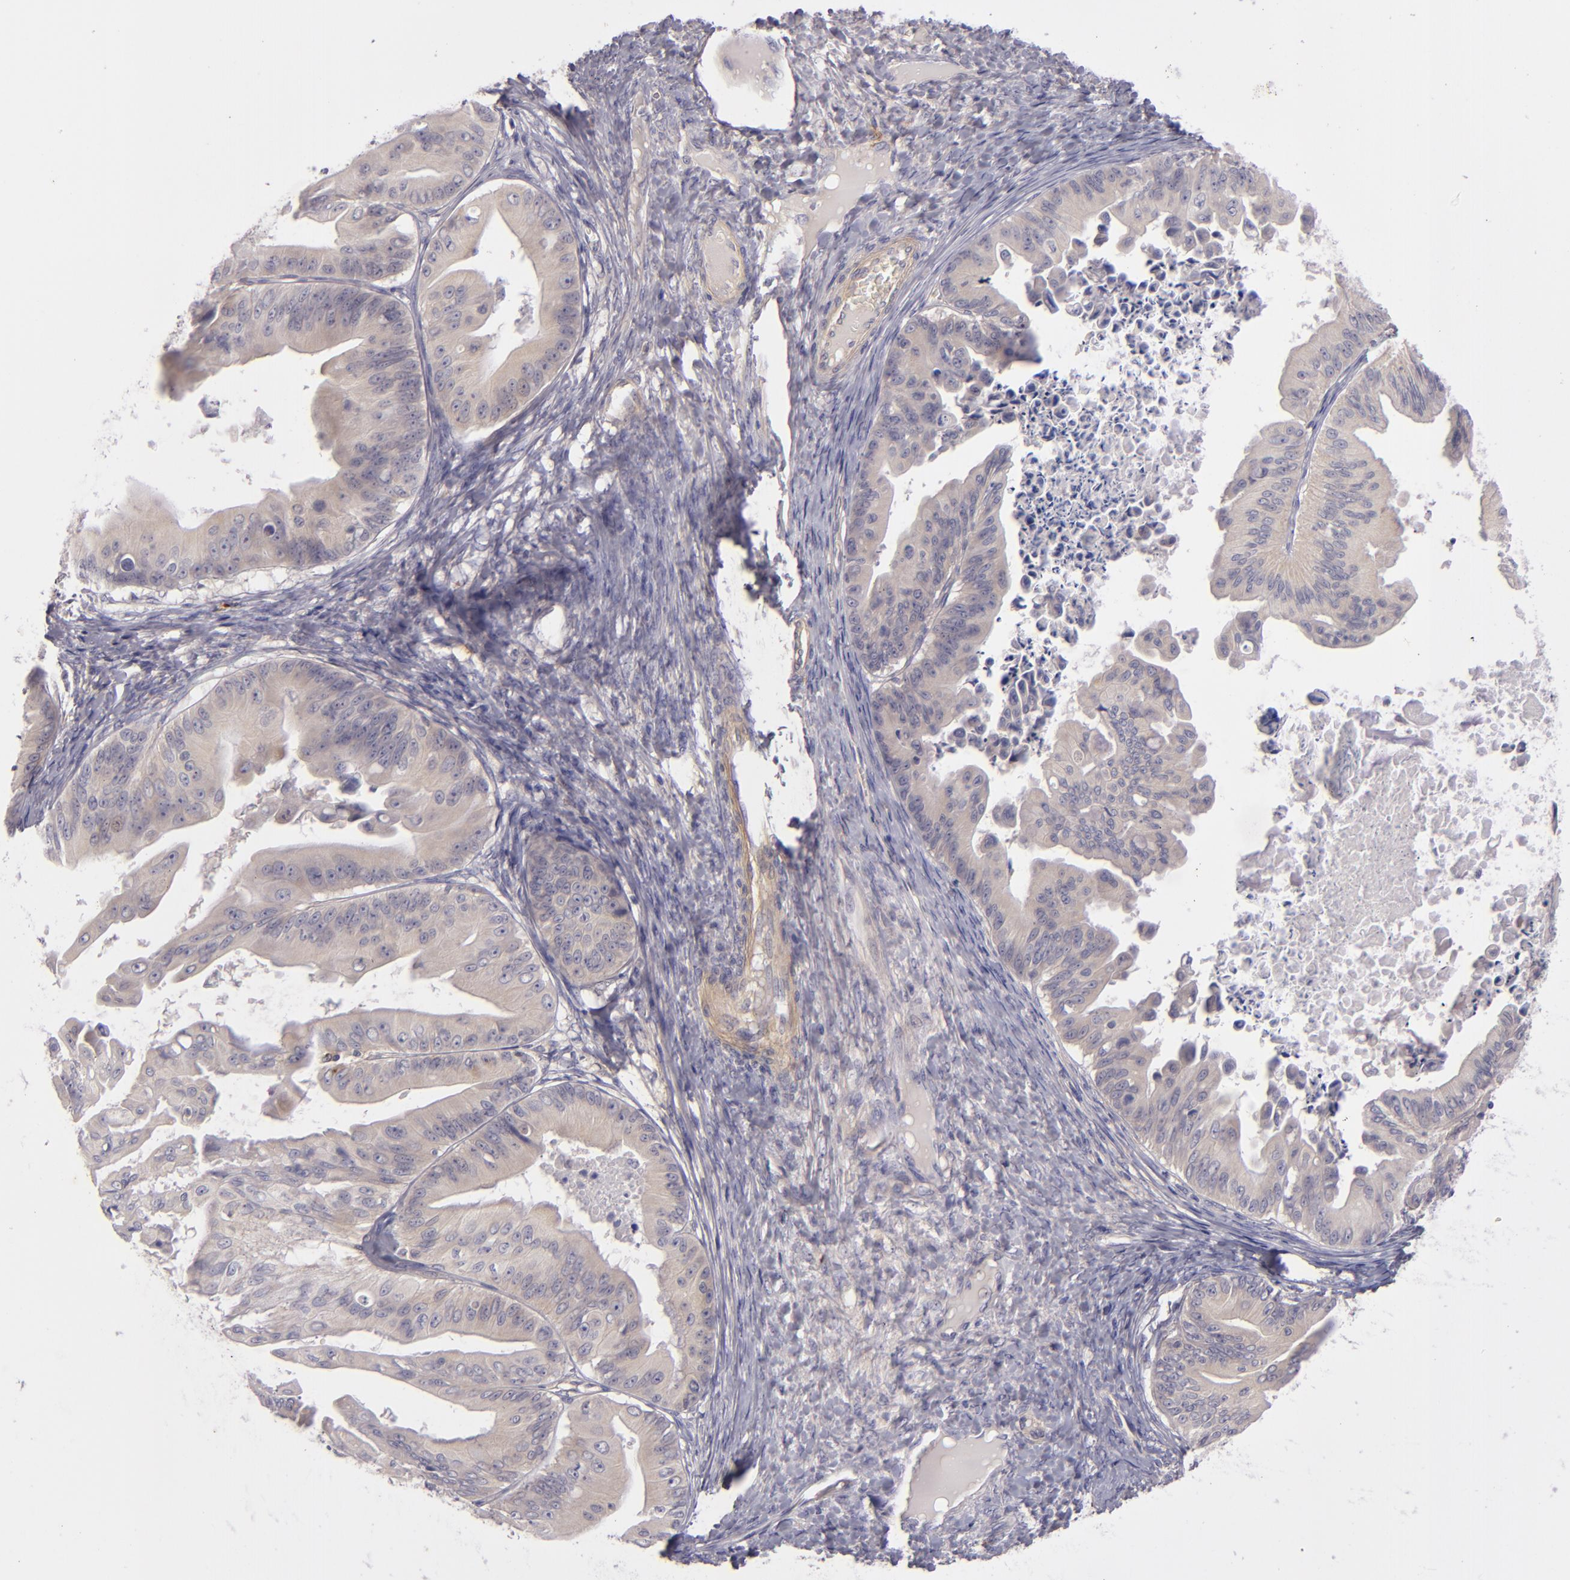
{"staining": {"intensity": "weak", "quantity": "<25%", "location": "cytoplasmic/membranous"}, "tissue": "ovarian cancer", "cell_type": "Tumor cells", "image_type": "cancer", "snomed": [{"axis": "morphology", "description": "Cystadenocarcinoma, mucinous, NOS"}, {"axis": "topography", "description": "Ovary"}], "caption": "The histopathology image displays no staining of tumor cells in ovarian cancer (mucinous cystadenocarcinoma). Brightfield microscopy of immunohistochemistry stained with DAB (3,3'-diaminobenzidine) (brown) and hematoxylin (blue), captured at high magnification.", "gene": "CD83", "patient": {"sex": "female", "age": 37}}